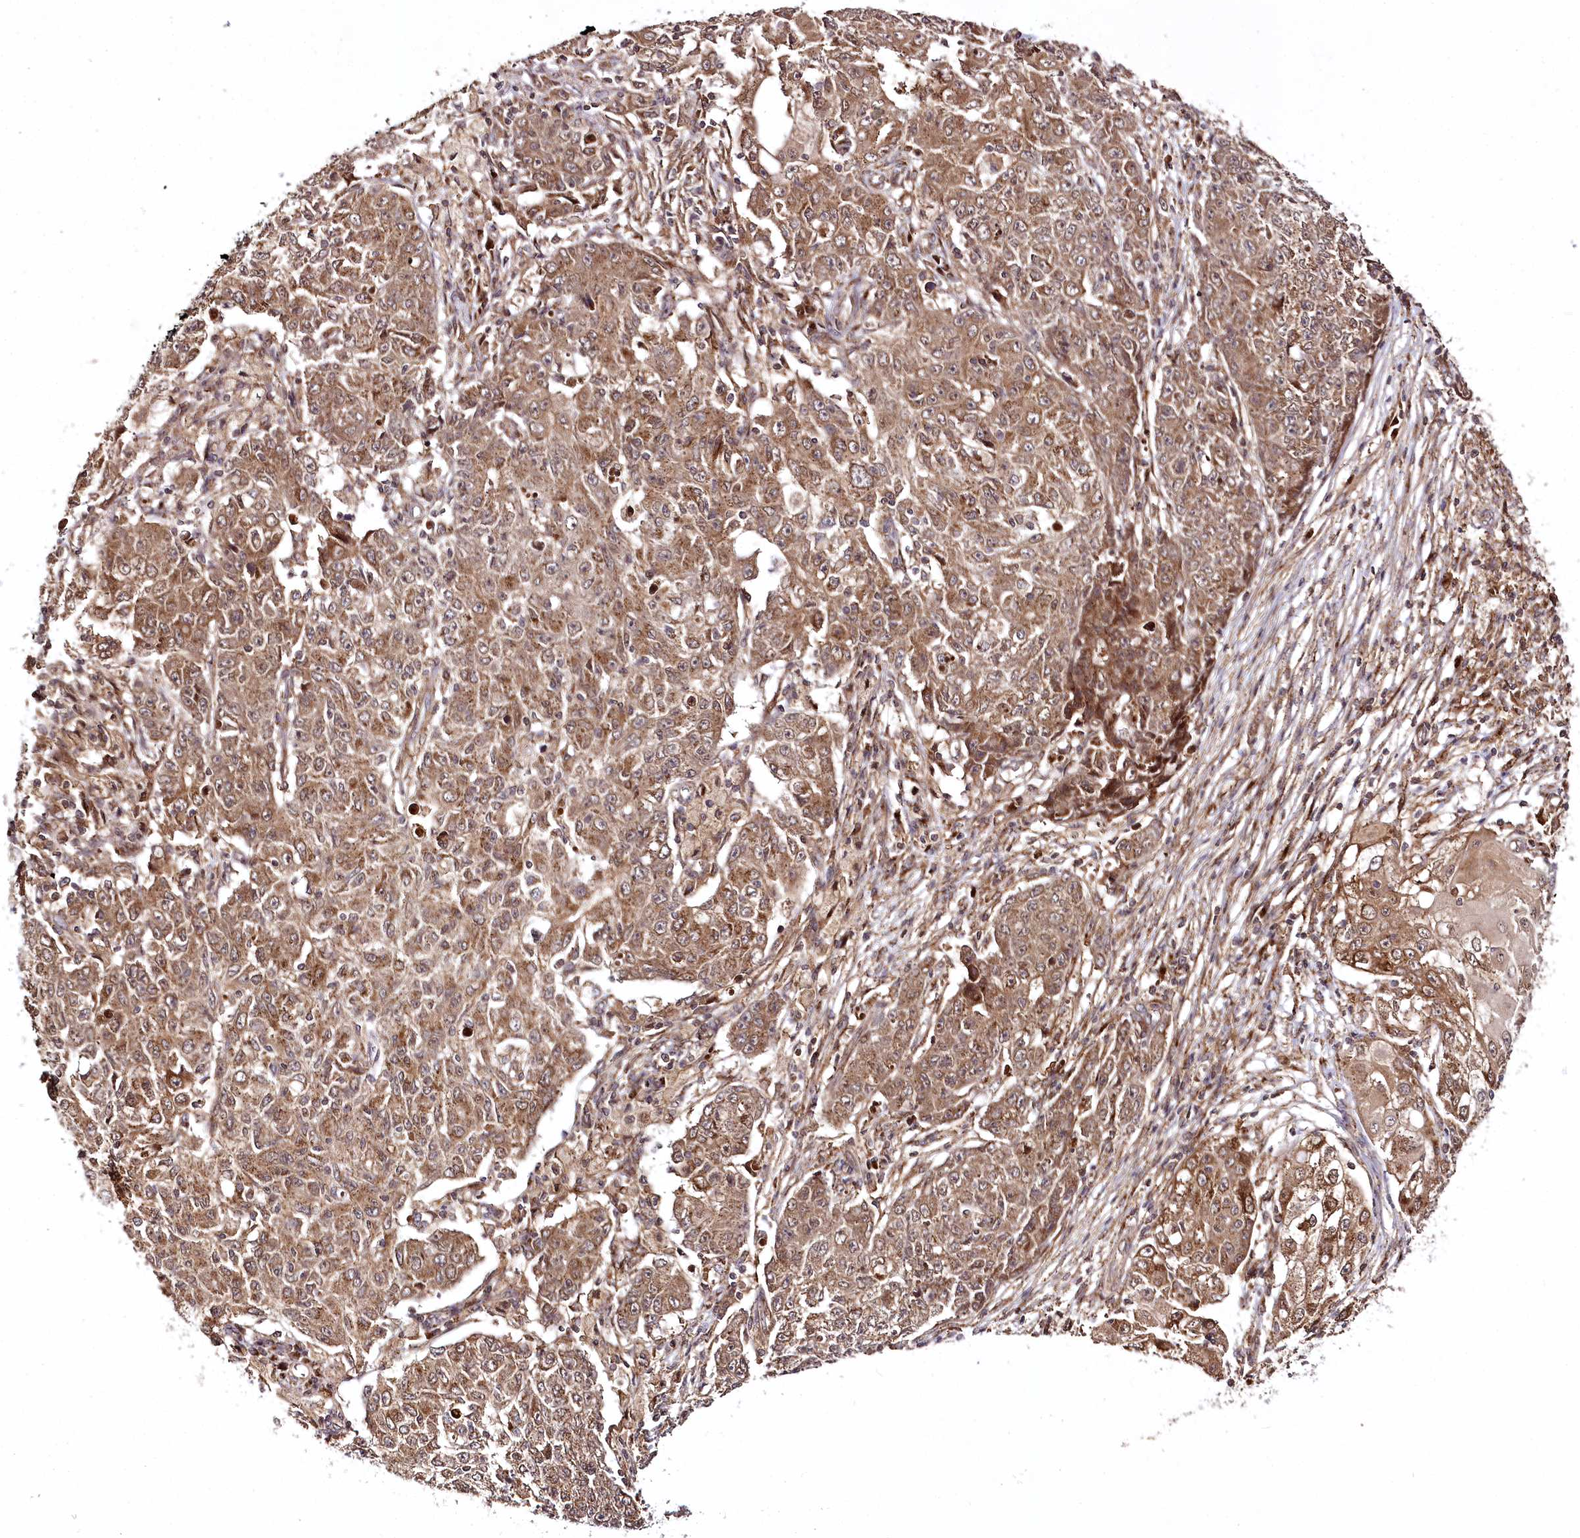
{"staining": {"intensity": "moderate", "quantity": ">75%", "location": "cytoplasmic/membranous"}, "tissue": "ovarian cancer", "cell_type": "Tumor cells", "image_type": "cancer", "snomed": [{"axis": "morphology", "description": "Carcinoma, endometroid"}, {"axis": "topography", "description": "Ovary"}], "caption": "Protein analysis of ovarian endometroid carcinoma tissue reveals moderate cytoplasmic/membranous expression in about >75% of tumor cells.", "gene": "COPG1", "patient": {"sex": "female", "age": 42}}